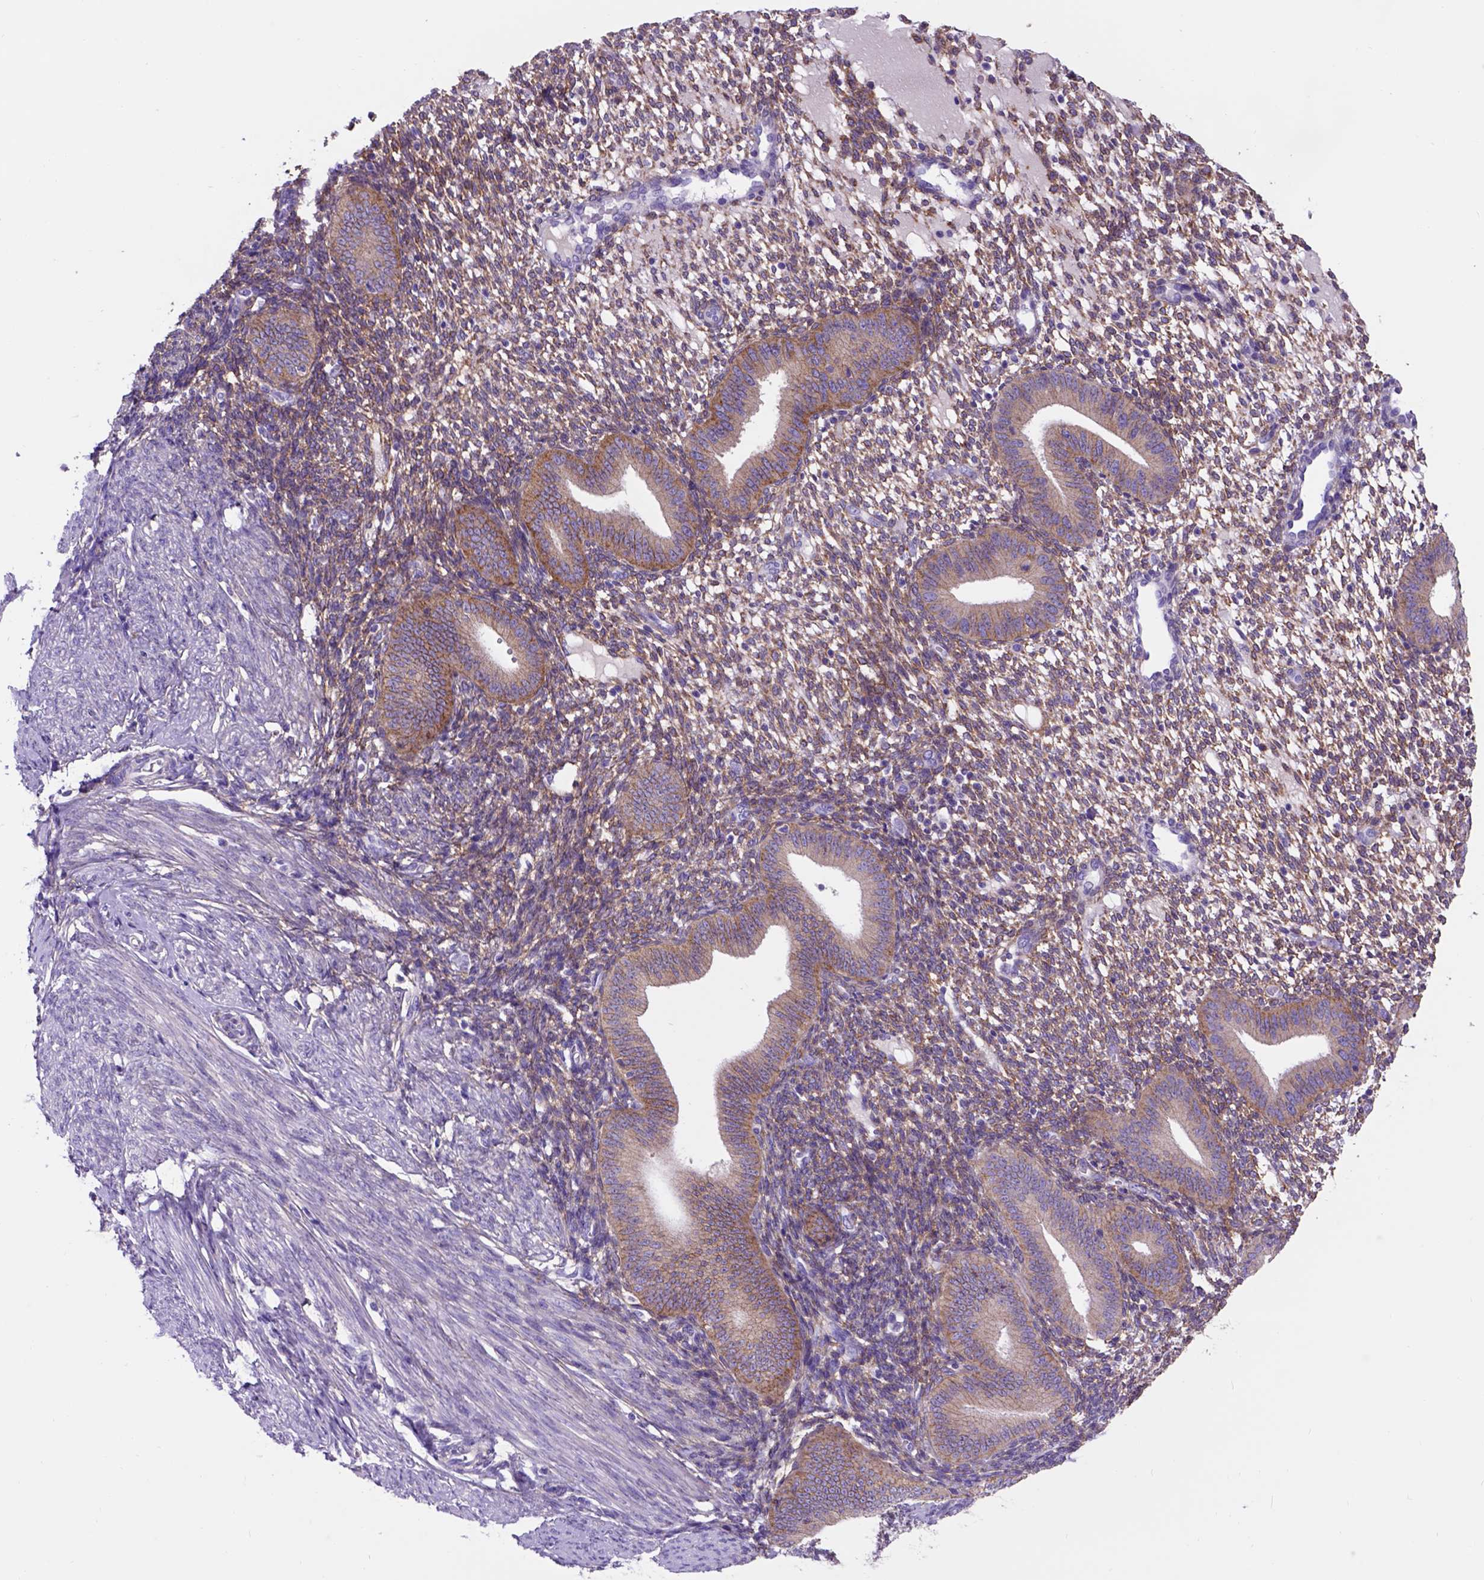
{"staining": {"intensity": "weak", "quantity": "25%-75%", "location": "cytoplasmic/membranous"}, "tissue": "endometrium", "cell_type": "Cells in endometrial stroma", "image_type": "normal", "snomed": [{"axis": "morphology", "description": "Normal tissue, NOS"}, {"axis": "topography", "description": "Endometrium"}], "caption": "Immunohistochemistry micrograph of benign human endometrium stained for a protein (brown), which shows low levels of weak cytoplasmic/membranous positivity in approximately 25%-75% of cells in endometrial stroma.", "gene": "EGFR", "patient": {"sex": "female", "age": 40}}